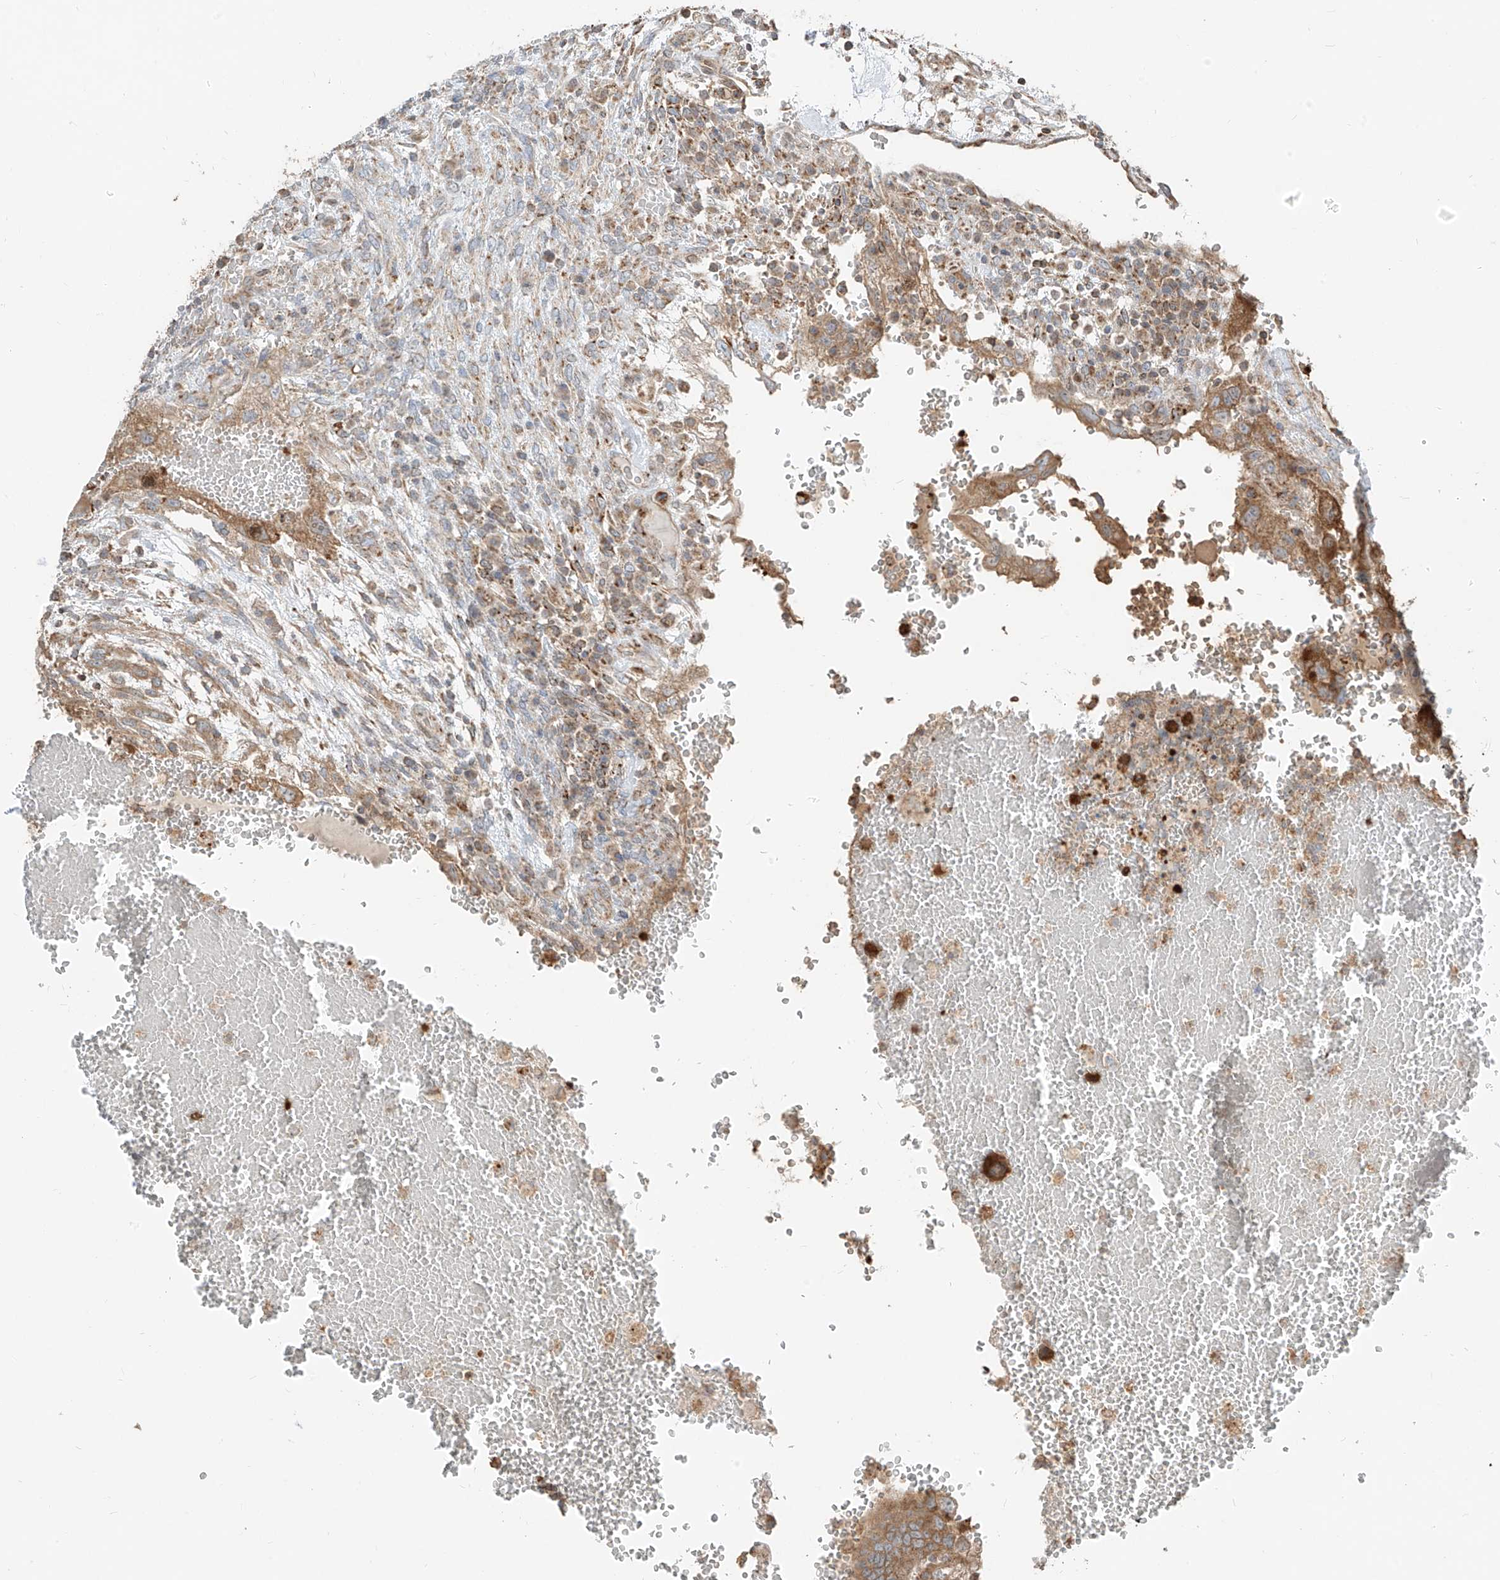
{"staining": {"intensity": "moderate", "quantity": ">75%", "location": "cytoplasmic/membranous"}, "tissue": "testis cancer", "cell_type": "Tumor cells", "image_type": "cancer", "snomed": [{"axis": "morphology", "description": "Carcinoma, Embryonal, NOS"}, {"axis": "topography", "description": "Testis"}], "caption": "Immunohistochemical staining of testis cancer (embryonal carcinoma) reveals moderate cytoplasmic/membranous protein expression in about >75% of tumor cells.", "gene": "ETHE1", "patient": {"sex": "male", "age": 36}}